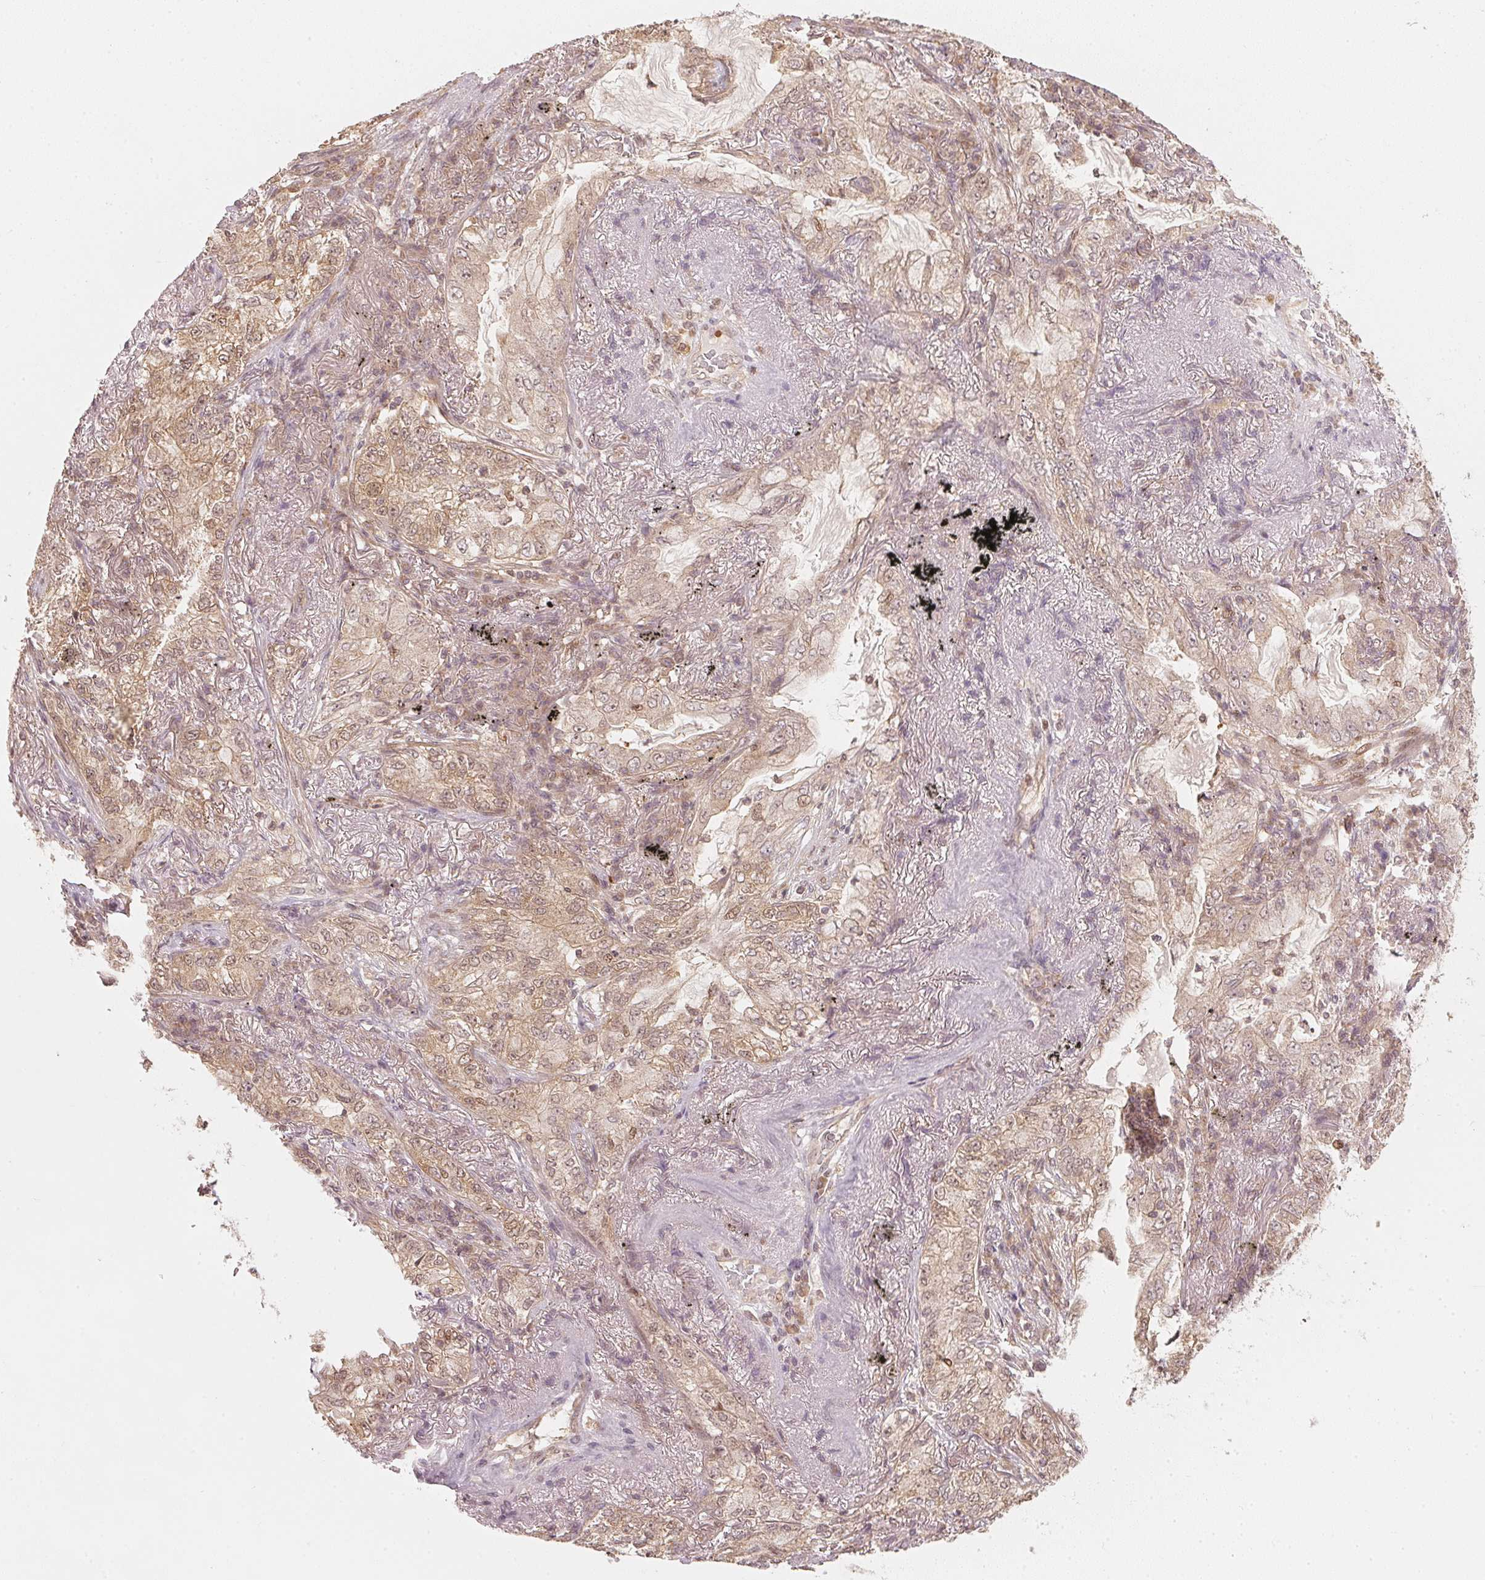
{"staining": {"intensity": "moderate", "quantity": ">75%", "location": "cytoplasmic/membranous,nuclear"}, "tissue": "lung cancer", "cell_type": "Tumor cells", "image_type": "cancer", "snomed": [{"axis": "morphology", "description": "Adenocarcinoma, NOS"}, {"axis": "topography", "description": "Lung"}], "caption": "This image demonstrates IHC staining of human adenocarcinoma (lung), with medium moderate cytoplasmic/membranous and nuclear staining in approximately >75% of tumor cells.", "gene": "UBE2L3", "patient": {"sex": "female", "age": 73}}